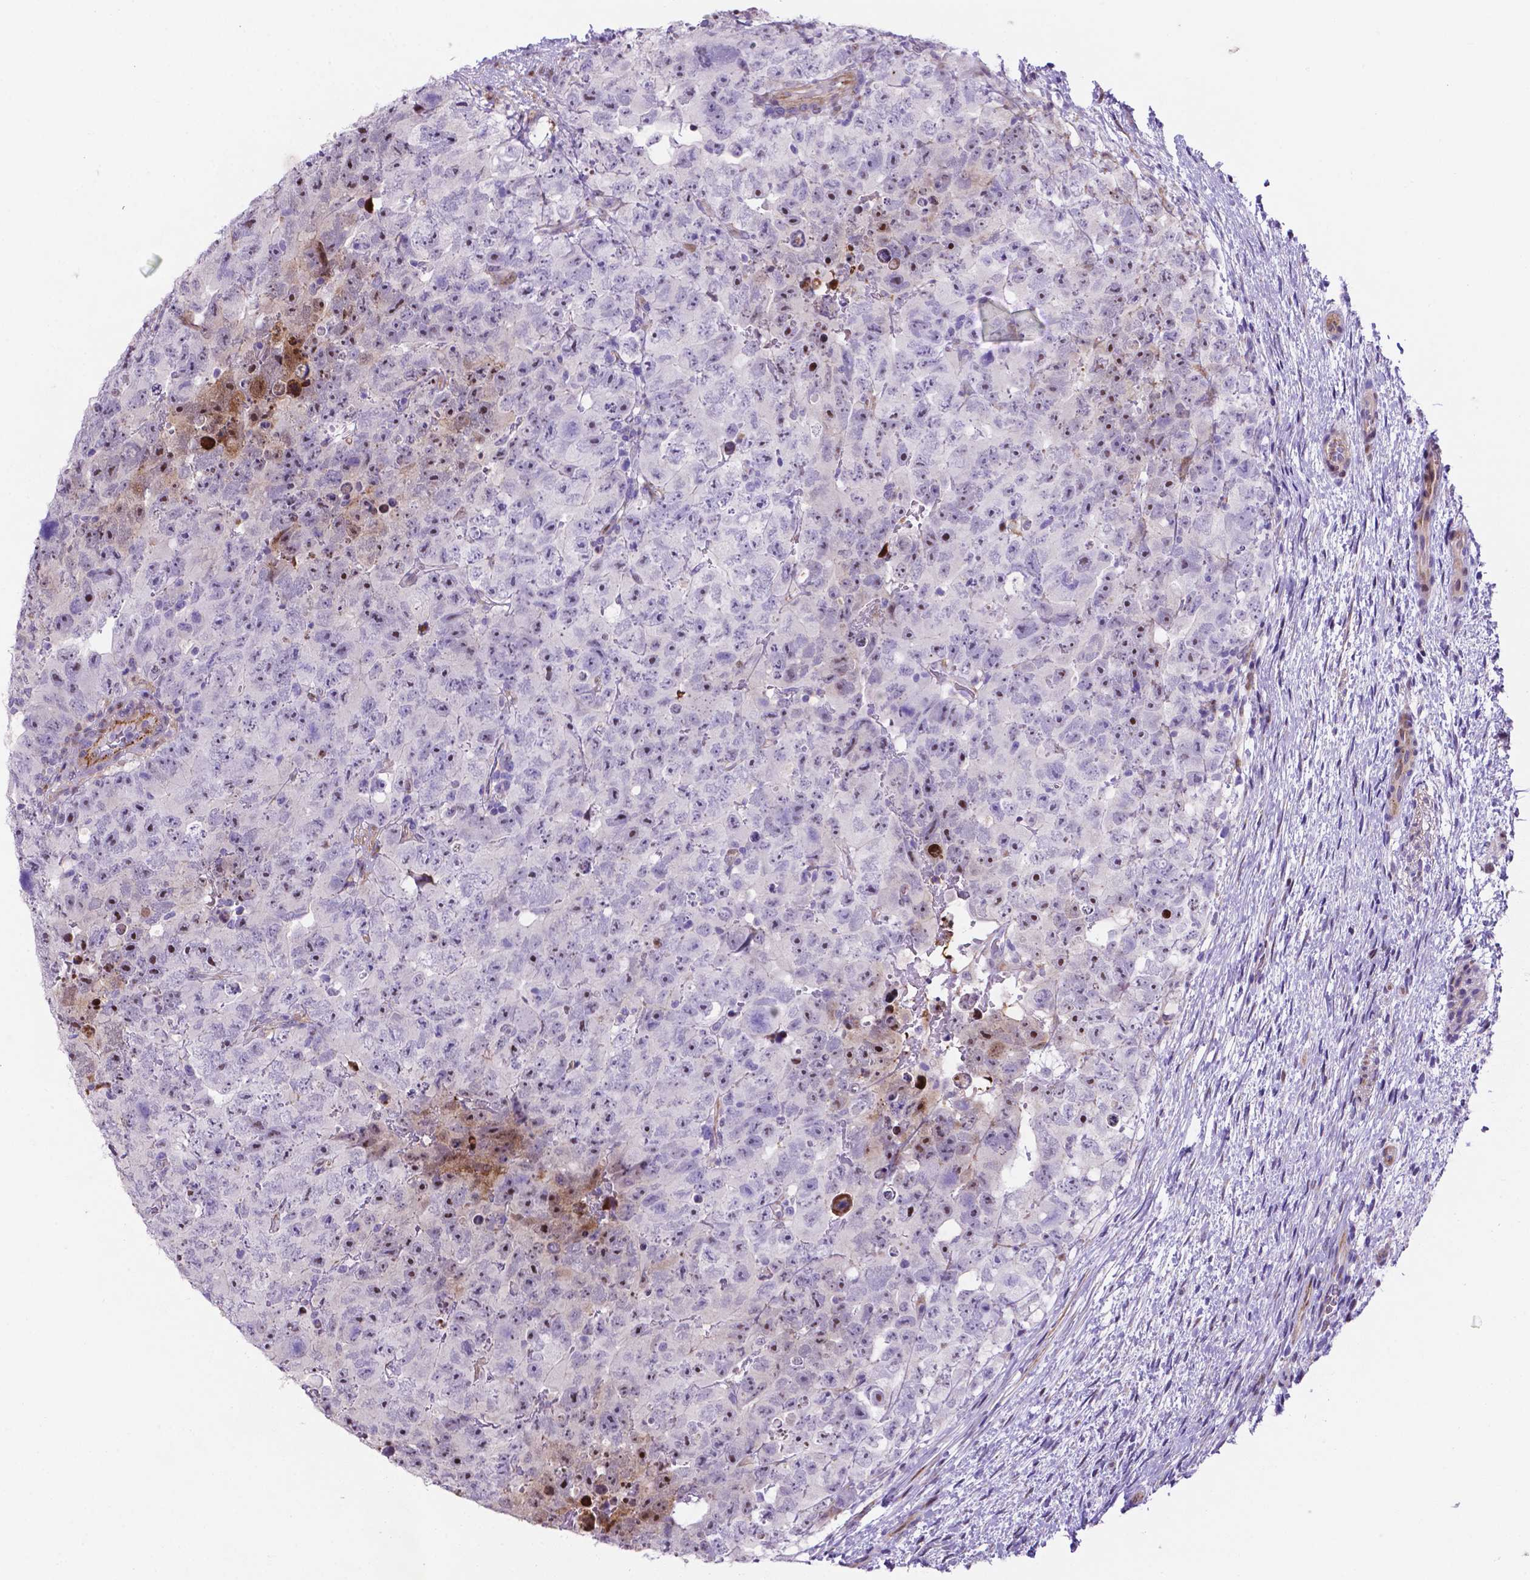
{"staining": {"intensity": "negative", "quantity": "none", "location": "none"}, "tissue": "testis cancer", "cell_type": "Tumor cells", "image_type": "cancer", "snomed": [{"axis": "morphology", "description": "Carcinoma, Embryonal, NOS"}, {"axis": "topography", "description": "Testis"}], "caption": "Immunohistochemical staining of human testis cancer exhibits no significant positivity in tumor cells.", "gene": "TM4SF20", "patient": {"sex": "male", "age": 24}}